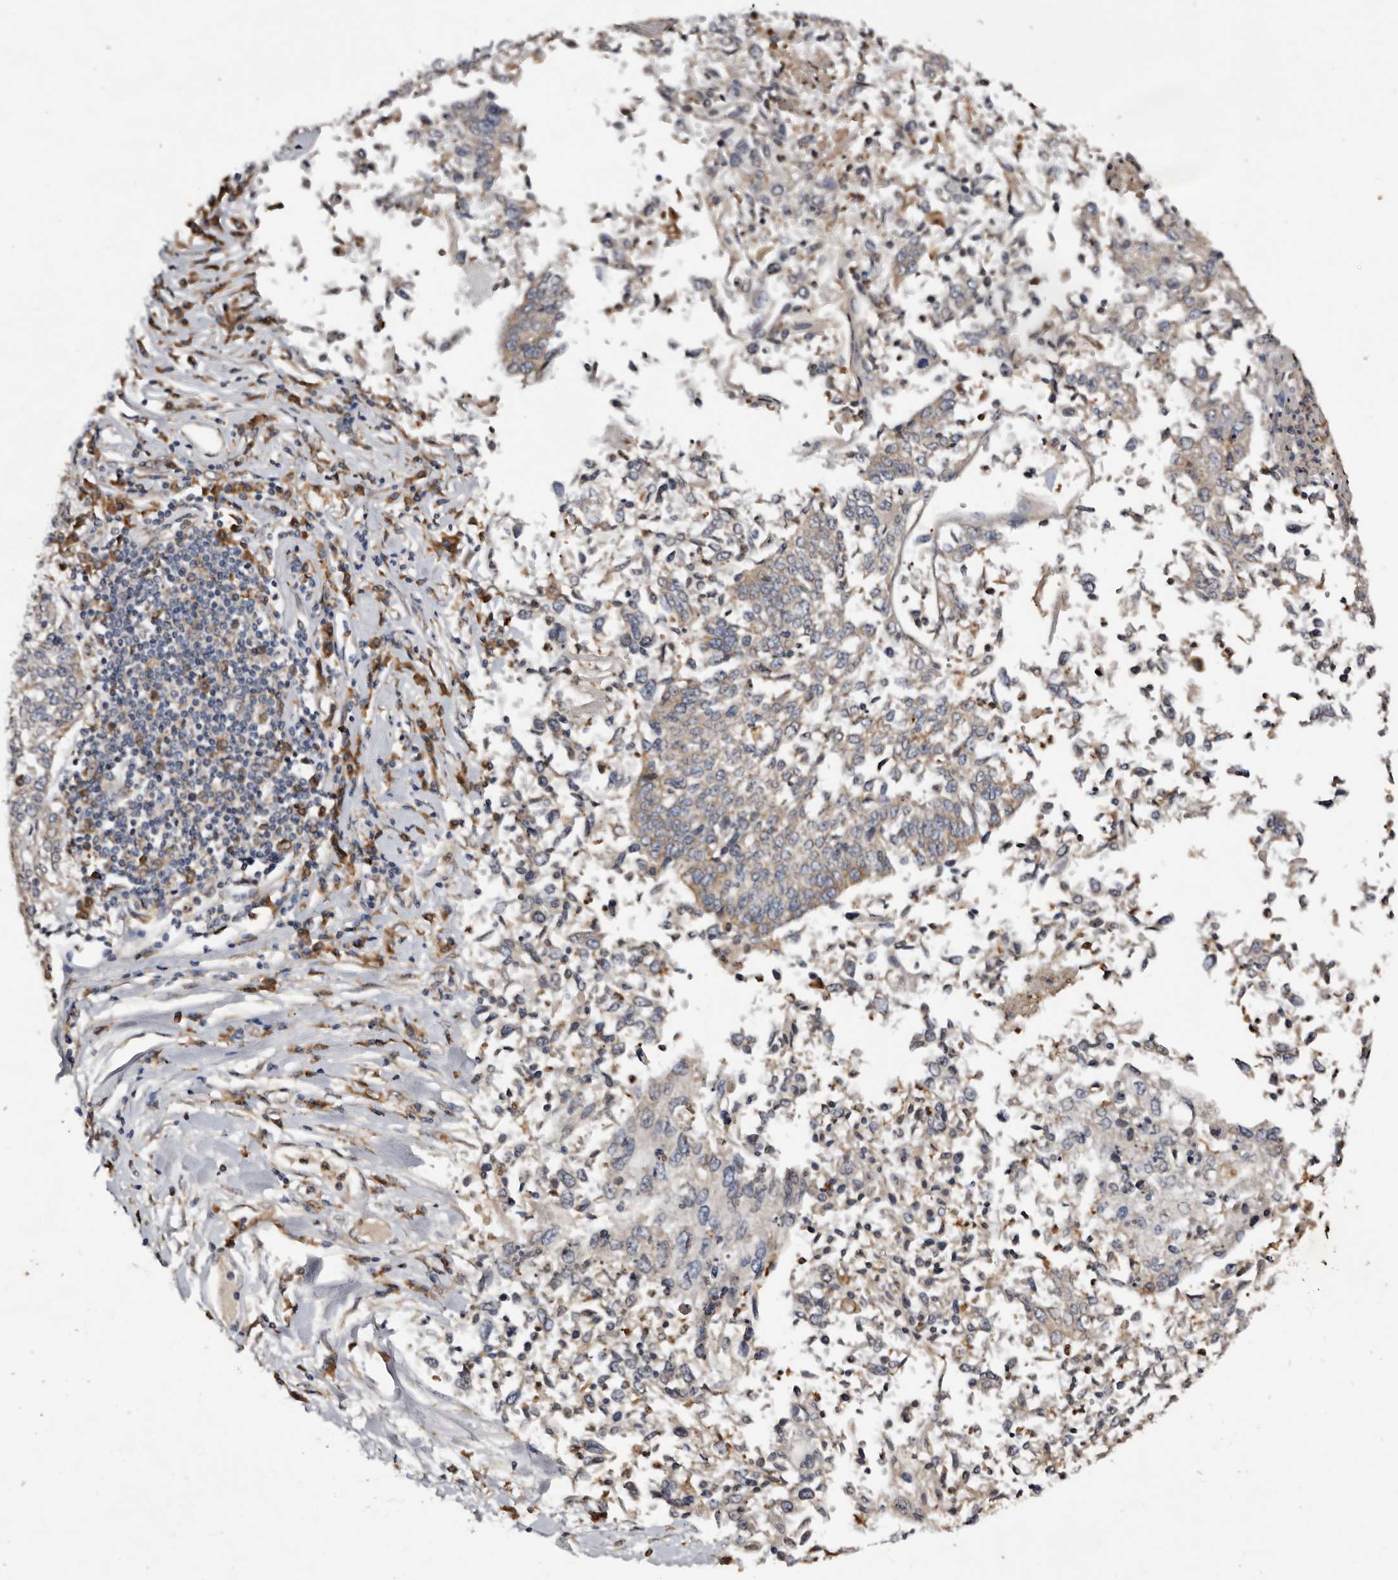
{"staining": {"intensity": "weak", "quantity": "<25%", "location": "cytoplasmic/membranous"}, "tissue": "lung cancer", "cell_type": "Tumor cells", "image_type": "cancer", "snomed": [{"axis": "morphology", "description": "Normal tissue, NOS"}, {"axis": "morphology", "description": "Squamous cell carcinoma, NOS"}, {"axis": "topography", "description": "Cartilage tissue"}, {"axis": "topography", "description": "Lung"}, {"axis": "topography", "description": "Peripheral nerve tissue"}], "caption": "This is a micrograph of immunohistochemistry staining of lung squamous cell carcinoma, which shows no staining in tumor cells.", "gene": "INKA2", "patient": {"sex": "female", "age": 49}}